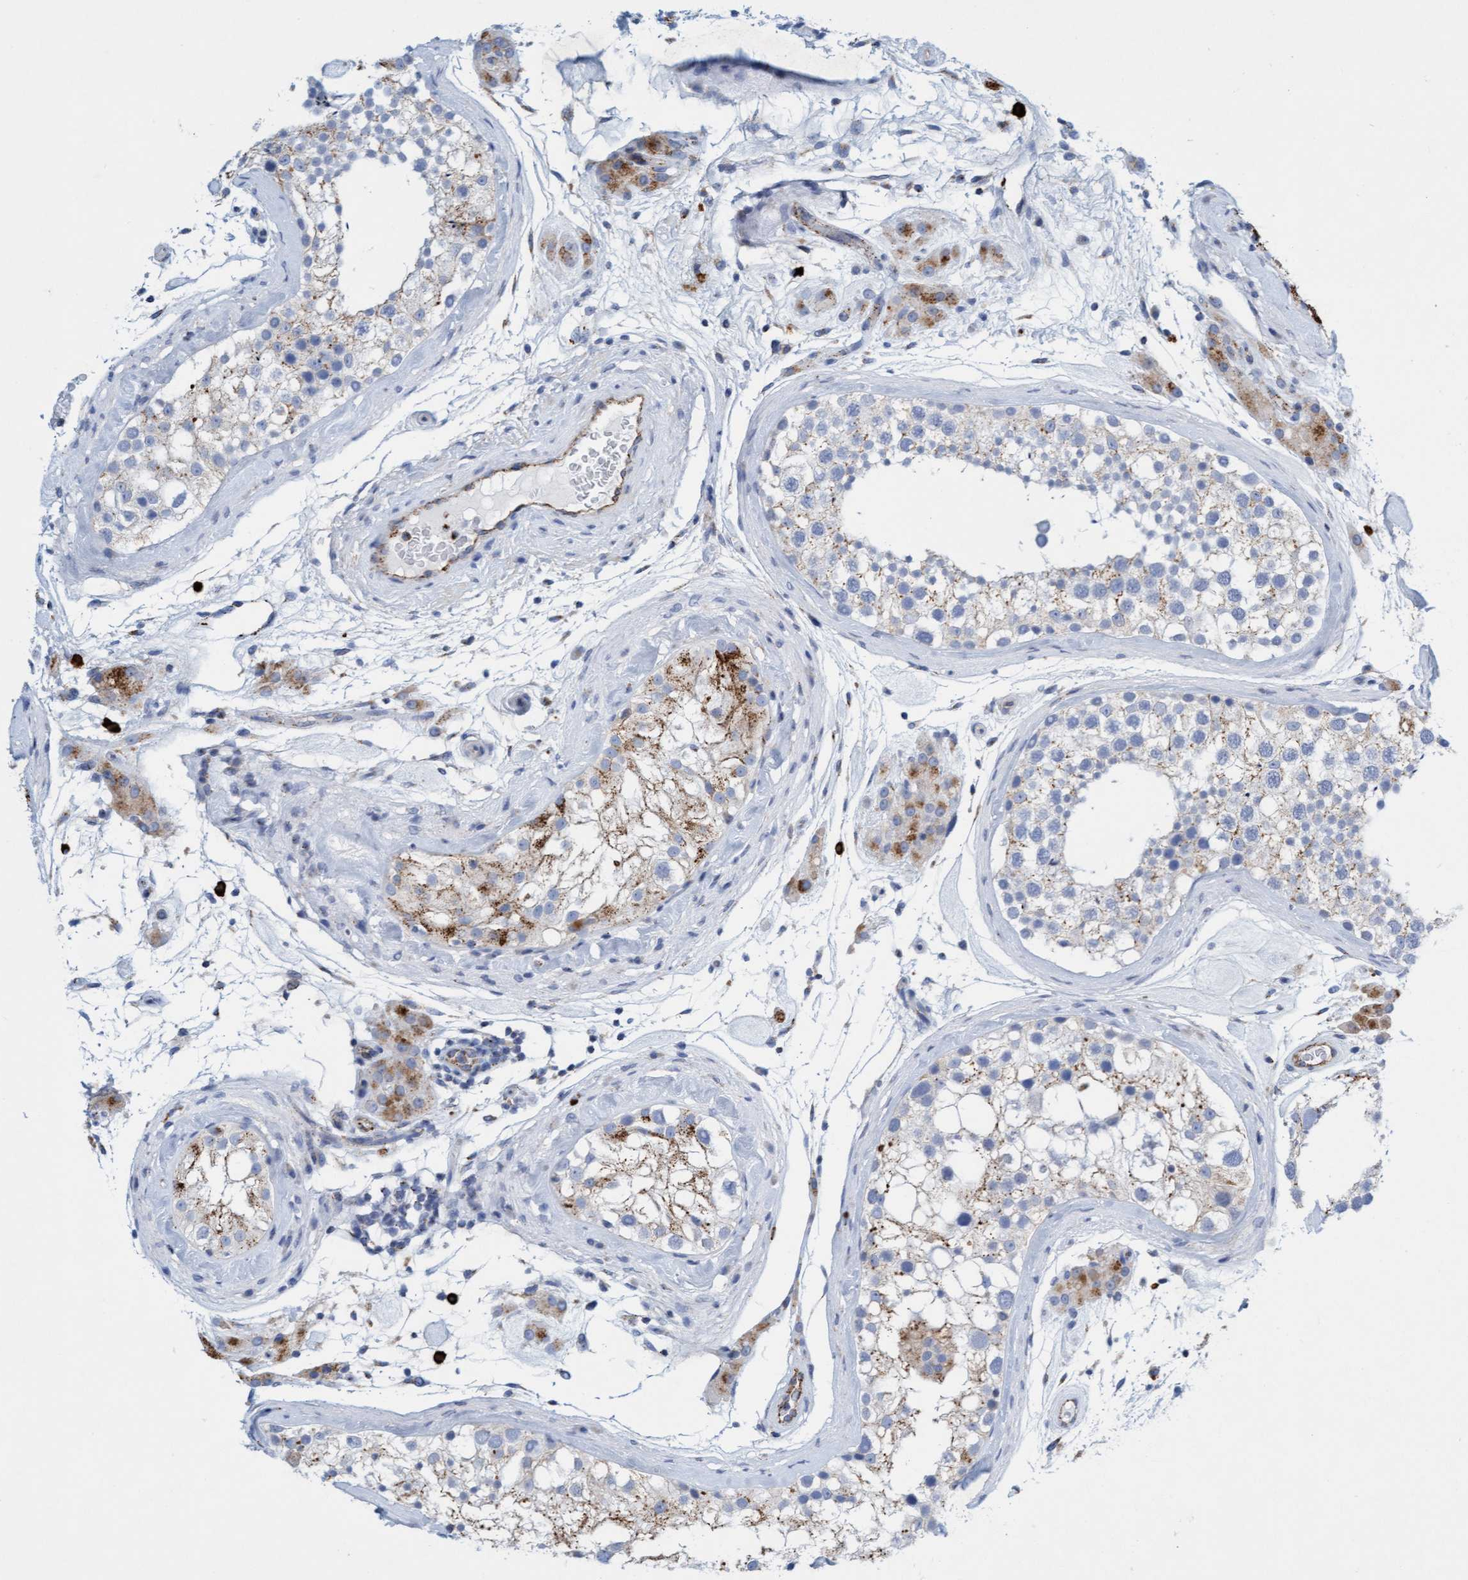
{"staining": {"intensity": "moderate", "quantity": "<25%", "location": "cytoplasmic/membranous"}, "tissue": "testis", "cell_type": "Cells in seminiferous ducts", "image_type": "normal", "snomed": [{"axis": "morphology", "description": "Normal tissue, NOS"}, {"axis": "topography", "description": "Testis"}], "caption": "Immunohistochemistry (IHC) (DAB) staining of normal human testis displays moderate cytoplasmic/membranous protein staining in about <25% of cells in seminiferous ducts.", "gene": "SGSH", "patient": {"sex": "male", "age": 46}}